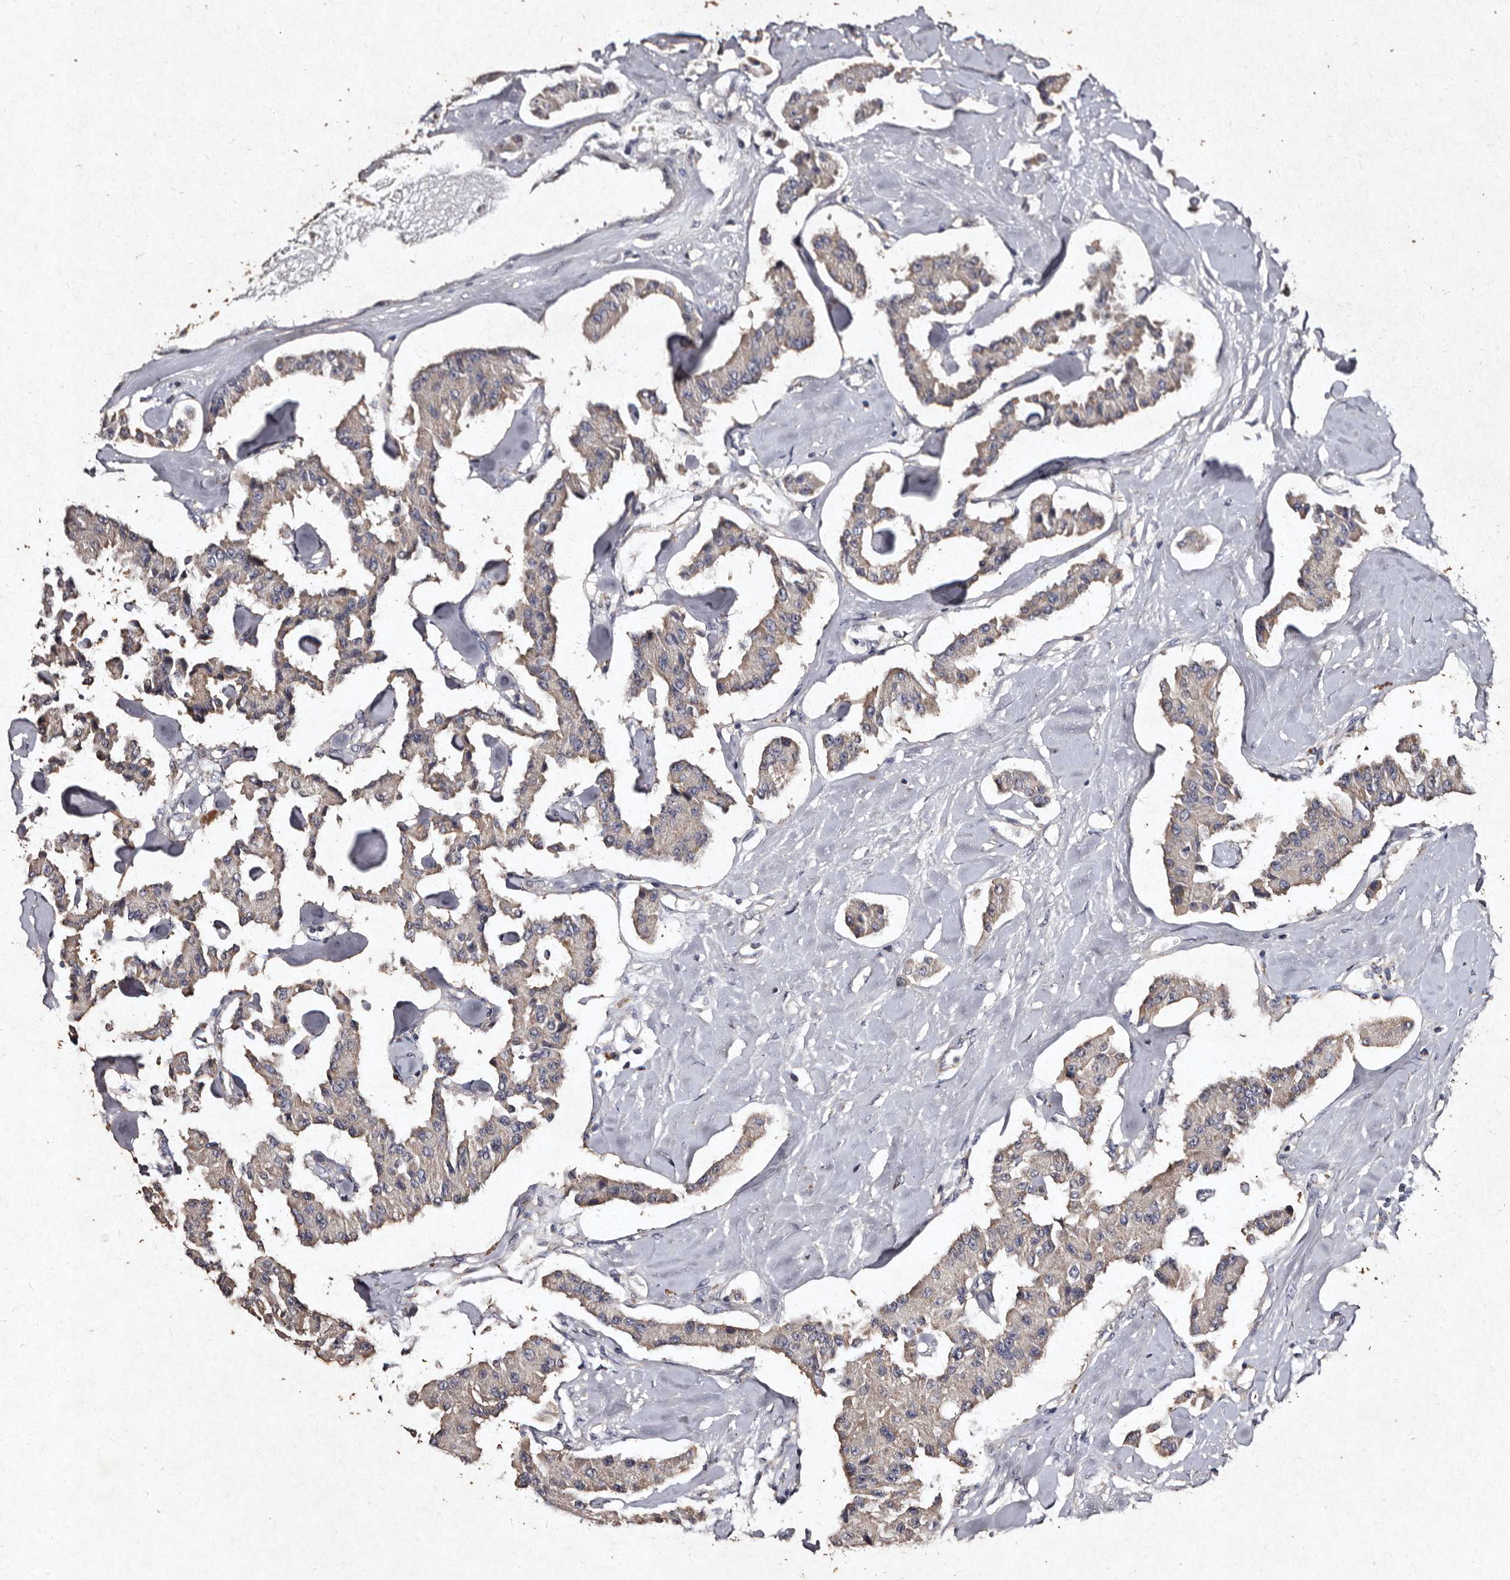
{"staining": {"intensity": "weak", "quantity": "<25%", "location": "cytoplasmic/membranous"}, "tissue": "carcinoid", "cell_type": "Tumor cells", "image_type": "cancer", "snomed": [{"axis": "morphology", "description": "Carcinoid, malignant, NOS"}, {"axis": "topography", "description": "Pancreas"}], "caption": "Carcinoid (malignant) was stained to show a protein in brown. There is no significant expression in tumor cells.", "gene": "TFB1M", "patient": {"sex": "male", "age": 41}}